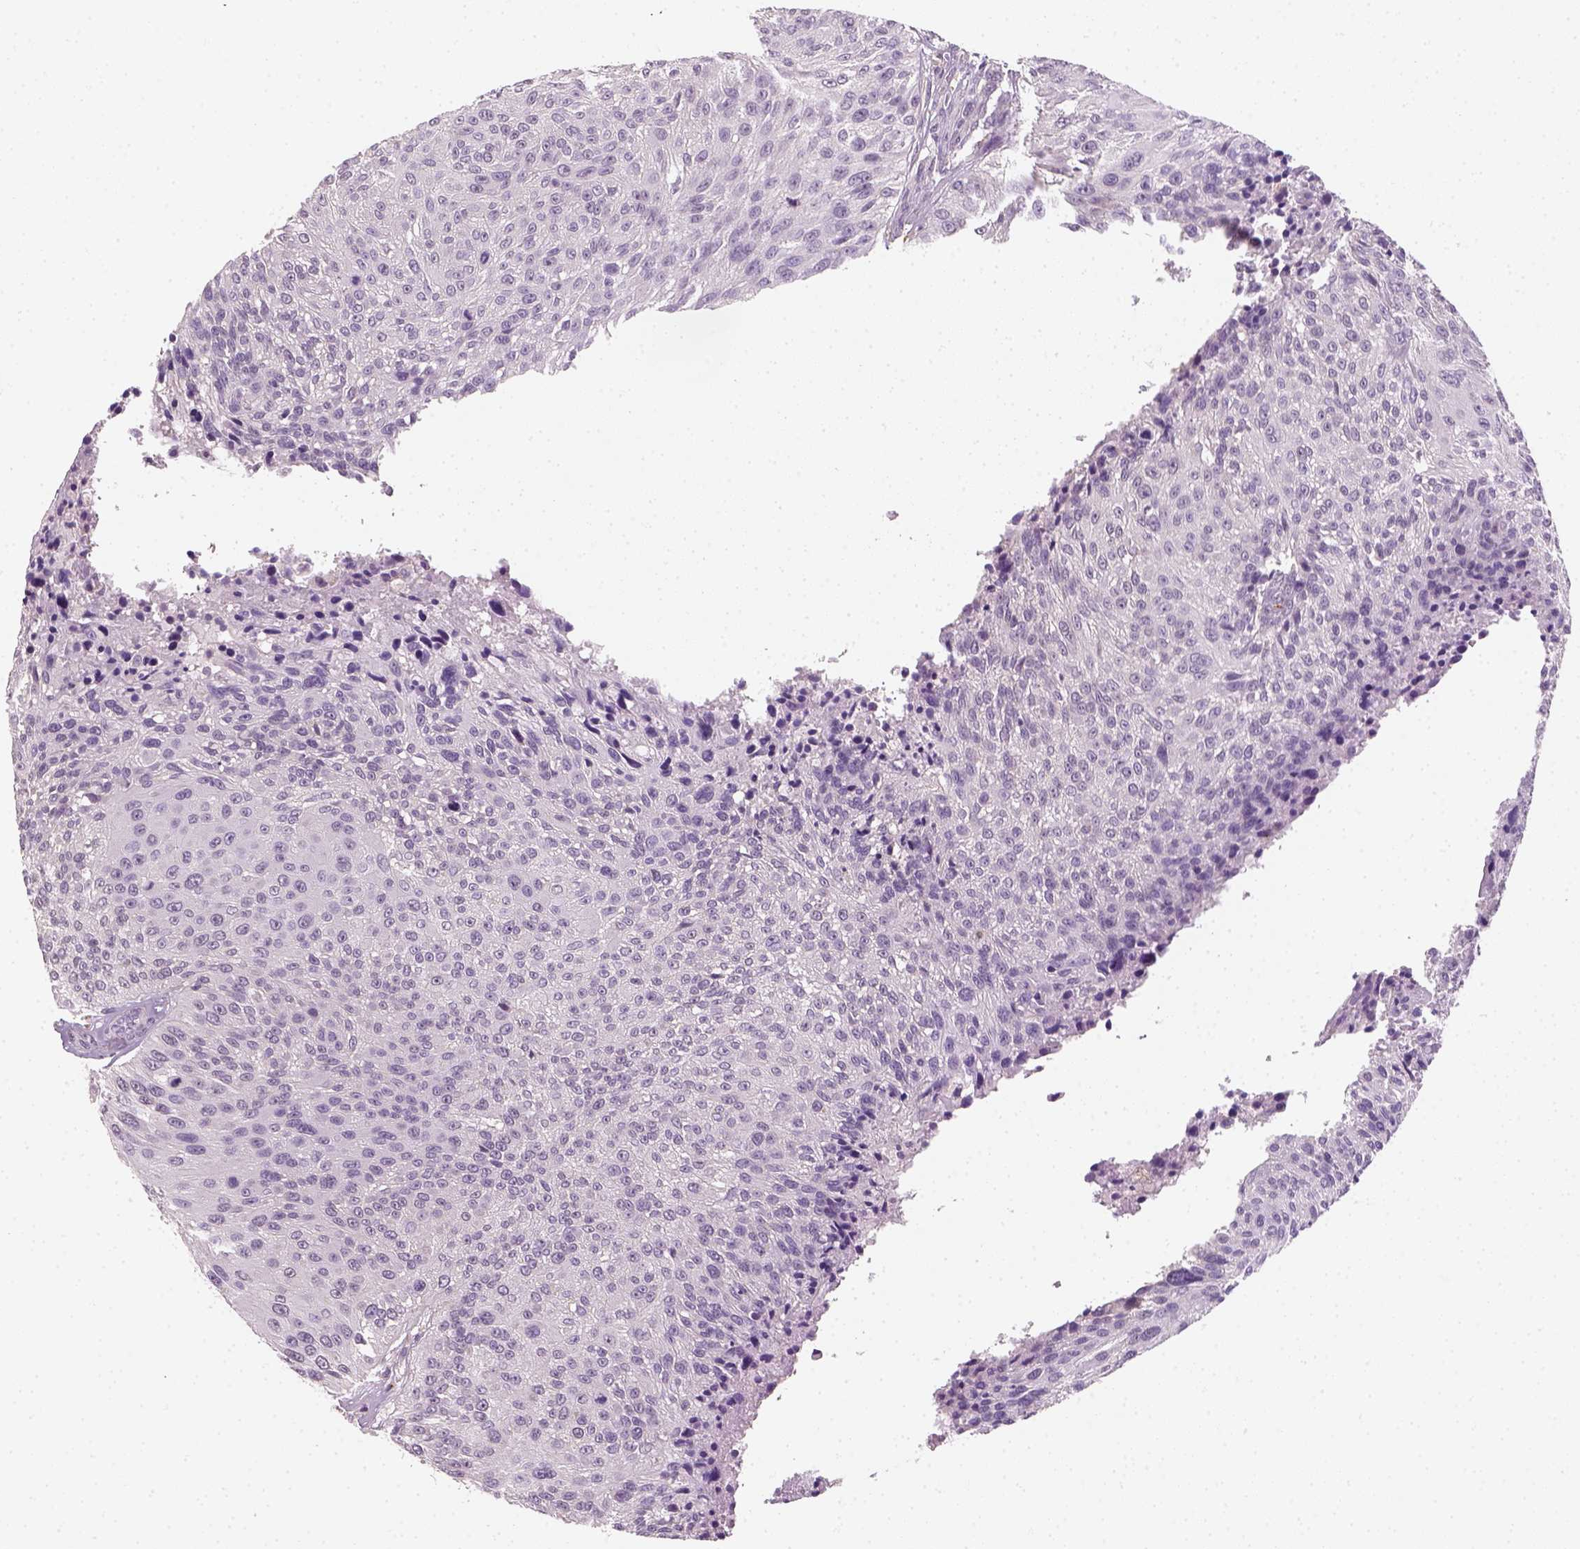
{"staining": {"intensity": "negative", "quantity": "none", "location": "none"}, "tissue": "urothelial cancer", "cell_type": "Tumor cells", "image_type": "cancer", "snomed": [{"axis": "morphology", "description": "Urothelial carcinoma, NOS"}, {"axis": "topography", "description": "Urinary bladder"}], "caption": "This photomicrograph is of urothelial cancer stained with immunohistochemistry to label a protein in brown with the nuclei are counter-stained blue. There is no staining in tumor cells. (Brightfield microscopy of DAB IHC at high magnification).", "gene": "FAM163B", "patient": {"sex": "male", "age": 55}}